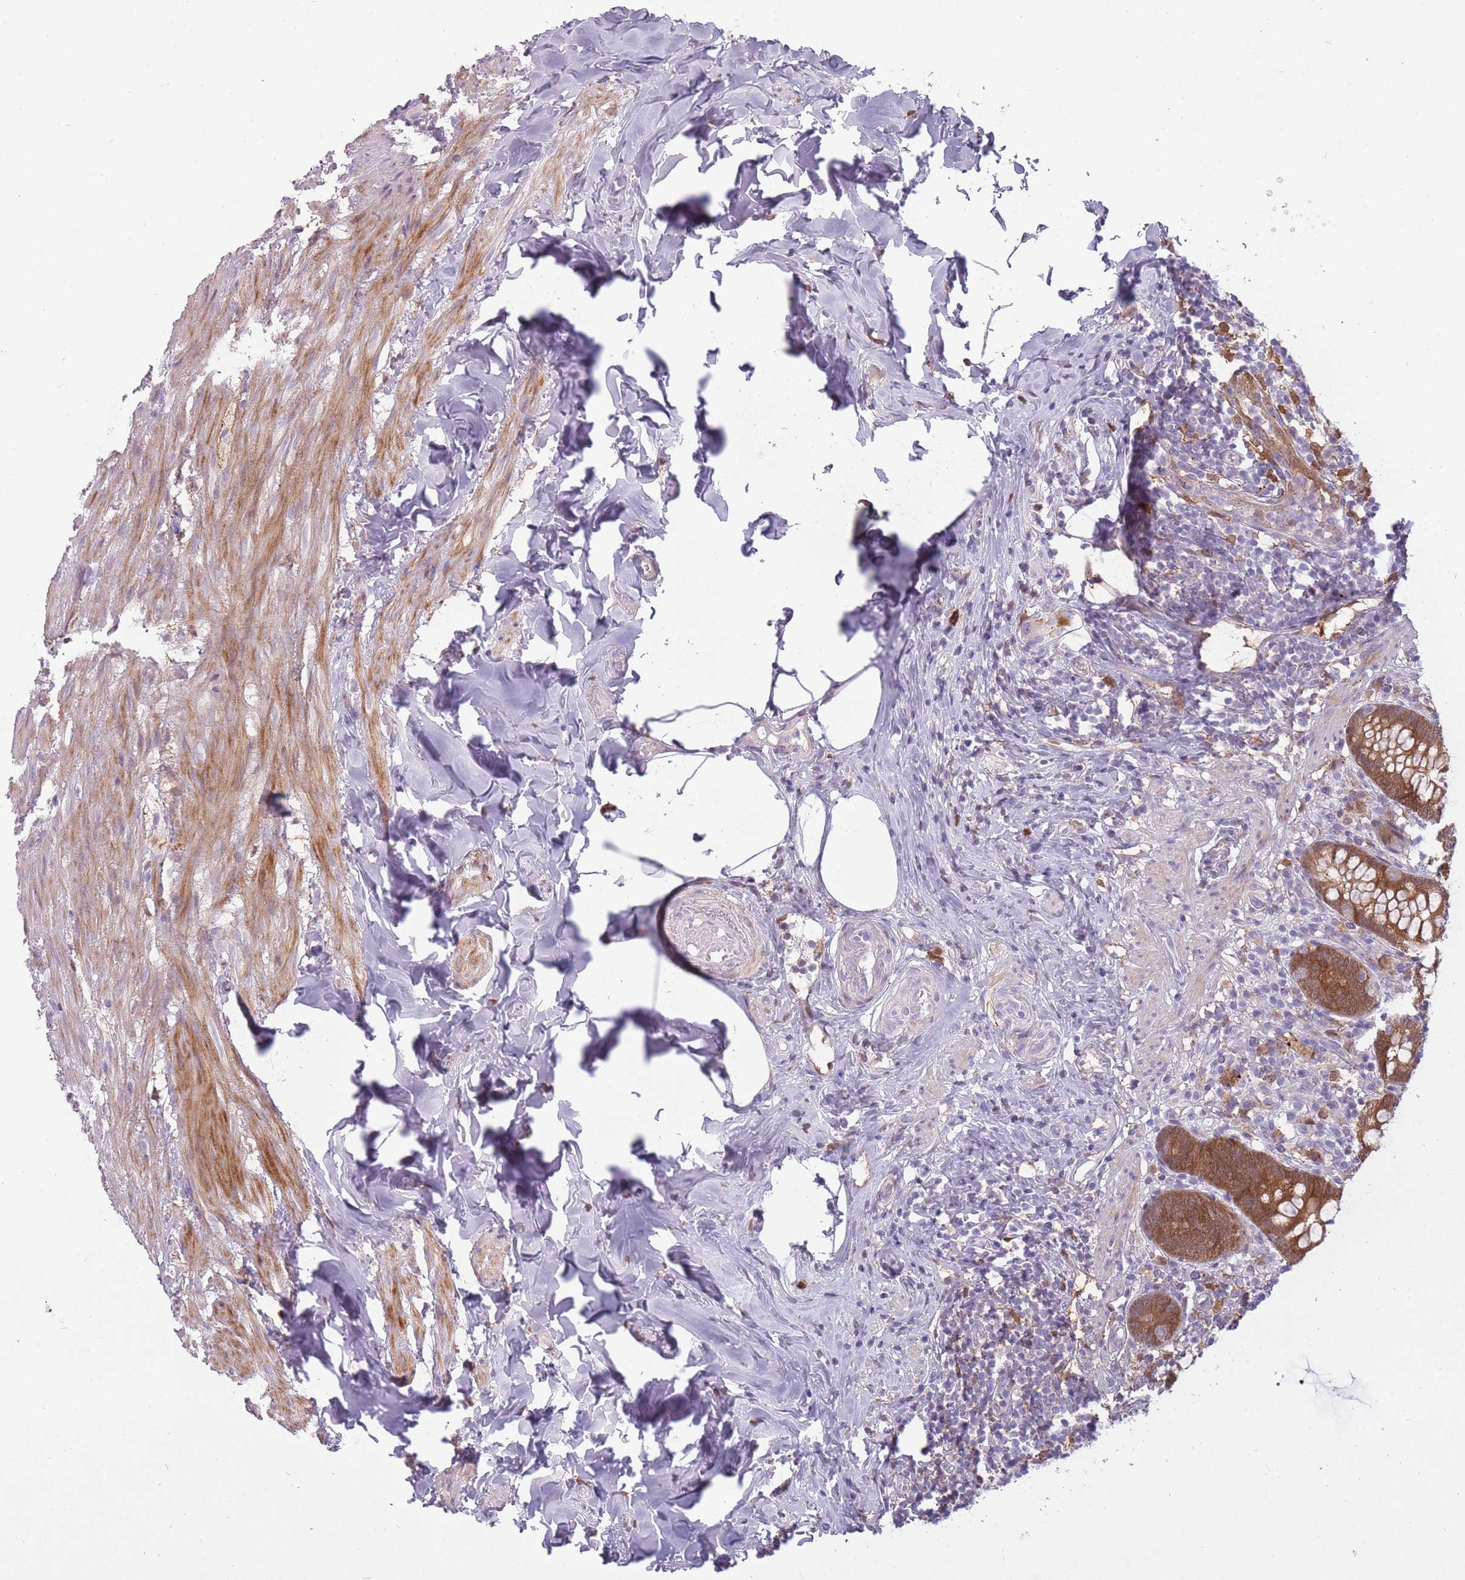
{"staining": {"intensity": "moderate", "quantity": ">75%", "location": "cytoplasmic/membranous,nuclear"}, "tissue": "appendix", "cell_type": "Glandular cells", "image_type": "normal", "snomed": [{"axis": "morphology", "description": "Normal tissue, NOS"}, {"axis": "topography", "description": "Appendix"}], "caption": "Protein analysis of unremarkable appendix exhibits moderate cytoplasmic/membranous,nuclear expression in about >75% of glandular cells. The staining was performed using DAB (3,3'-diaminobenzidine), with brown indicating positive protein expression. Nuclei are stained blue with hematoxylin.", "gene": "LGALS9B", "patient": {"sex": "male", "age": 55}}